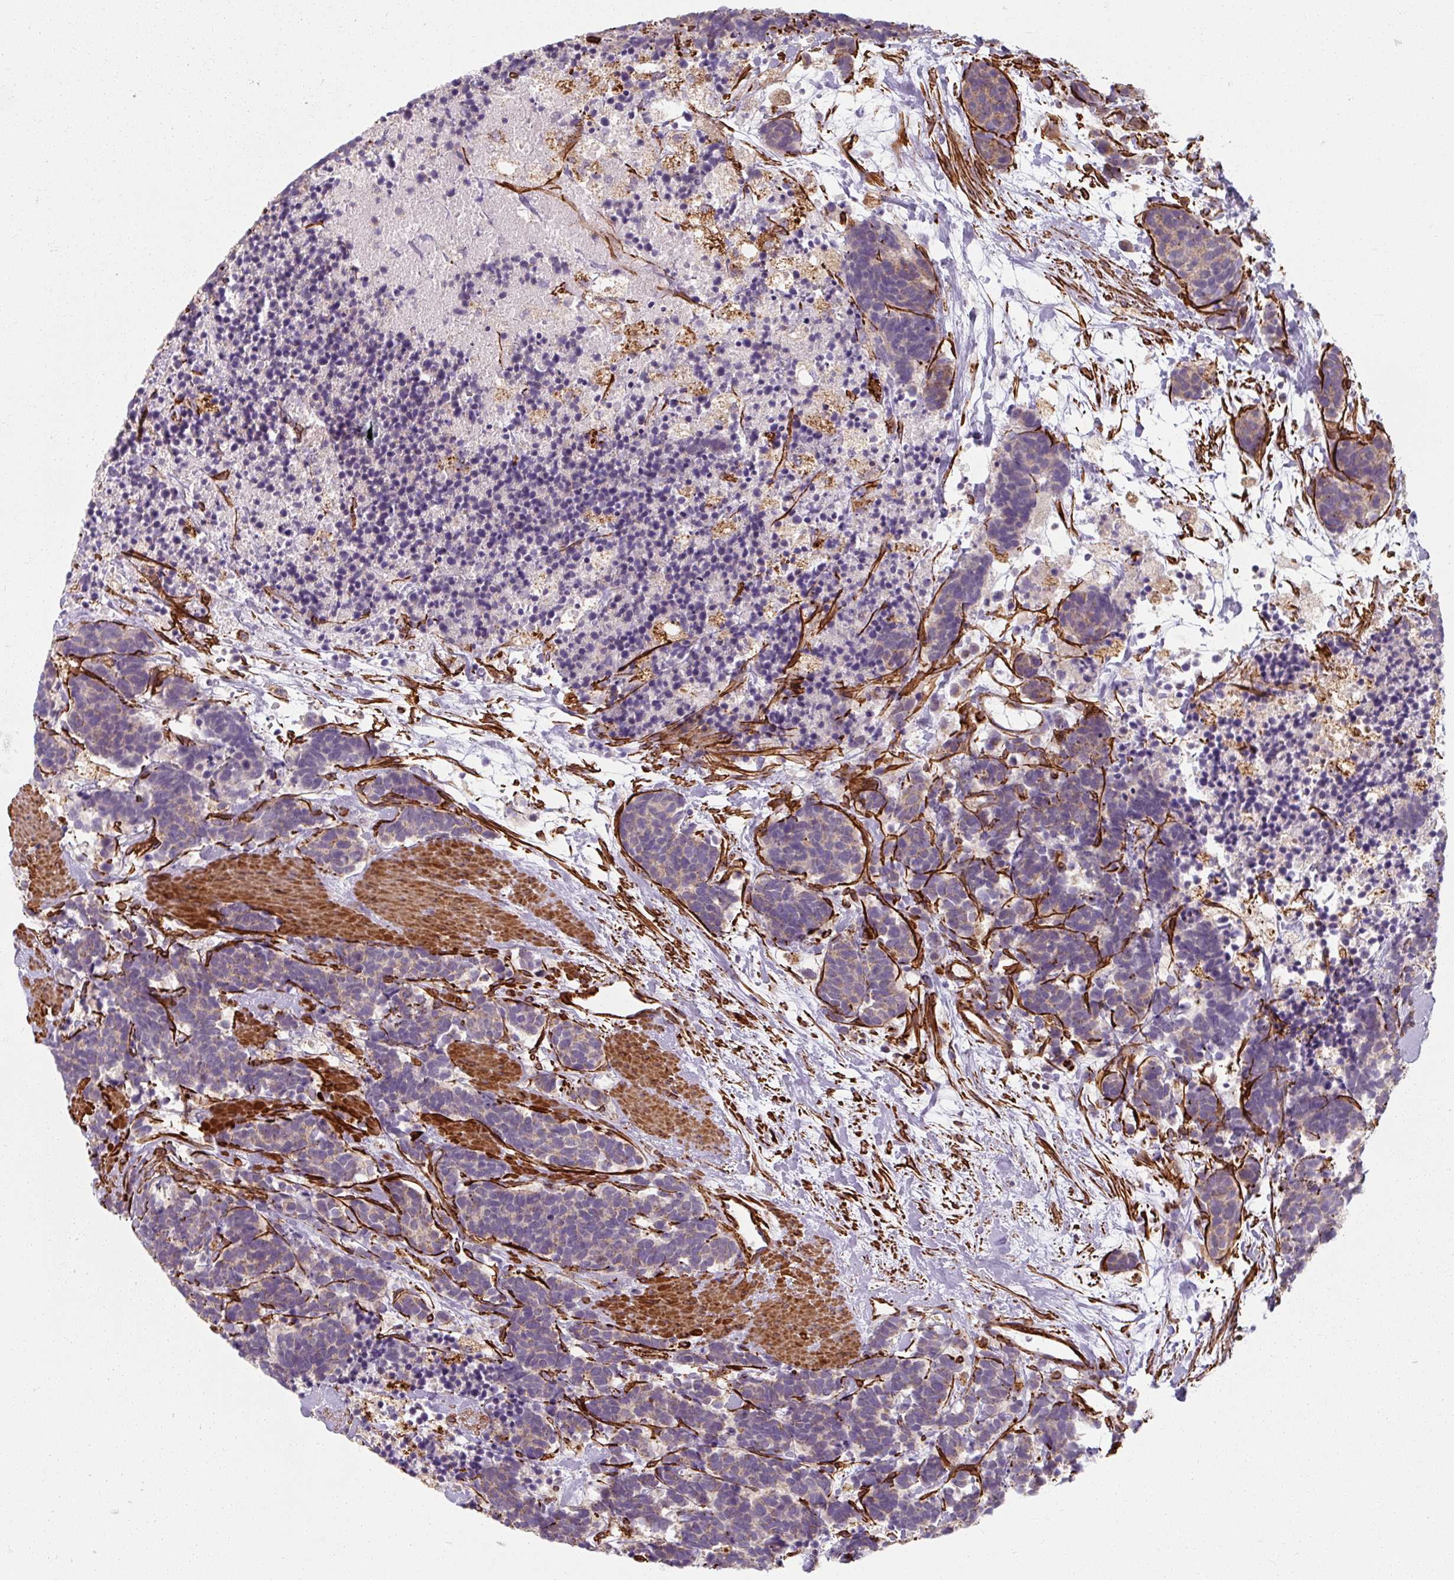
{"staining": {"intensity": "negative", "quantity": "none", "location": "none"}, "tissue": "carcinoid", "cell_type": "Tumor cells", "image_type": "cancer", "snomed": [{"axis": "morphology", "description": "Carcinoma, NOS"}, {"axis": "morphology", "description": "Carcinoid, malignant, NOS"}, {"axis": "topography", "description": "Prostate"}], "caption": "High magnification brightfield microscopy of carcinoid stained with DAB (3,3'-diaminobenzidine) (brown) and counterstained with hematoxylin (blue): tumor cells show no significant expression.", "gene": "MRPS5", "patient": {"sex": "male", "age": 57}}